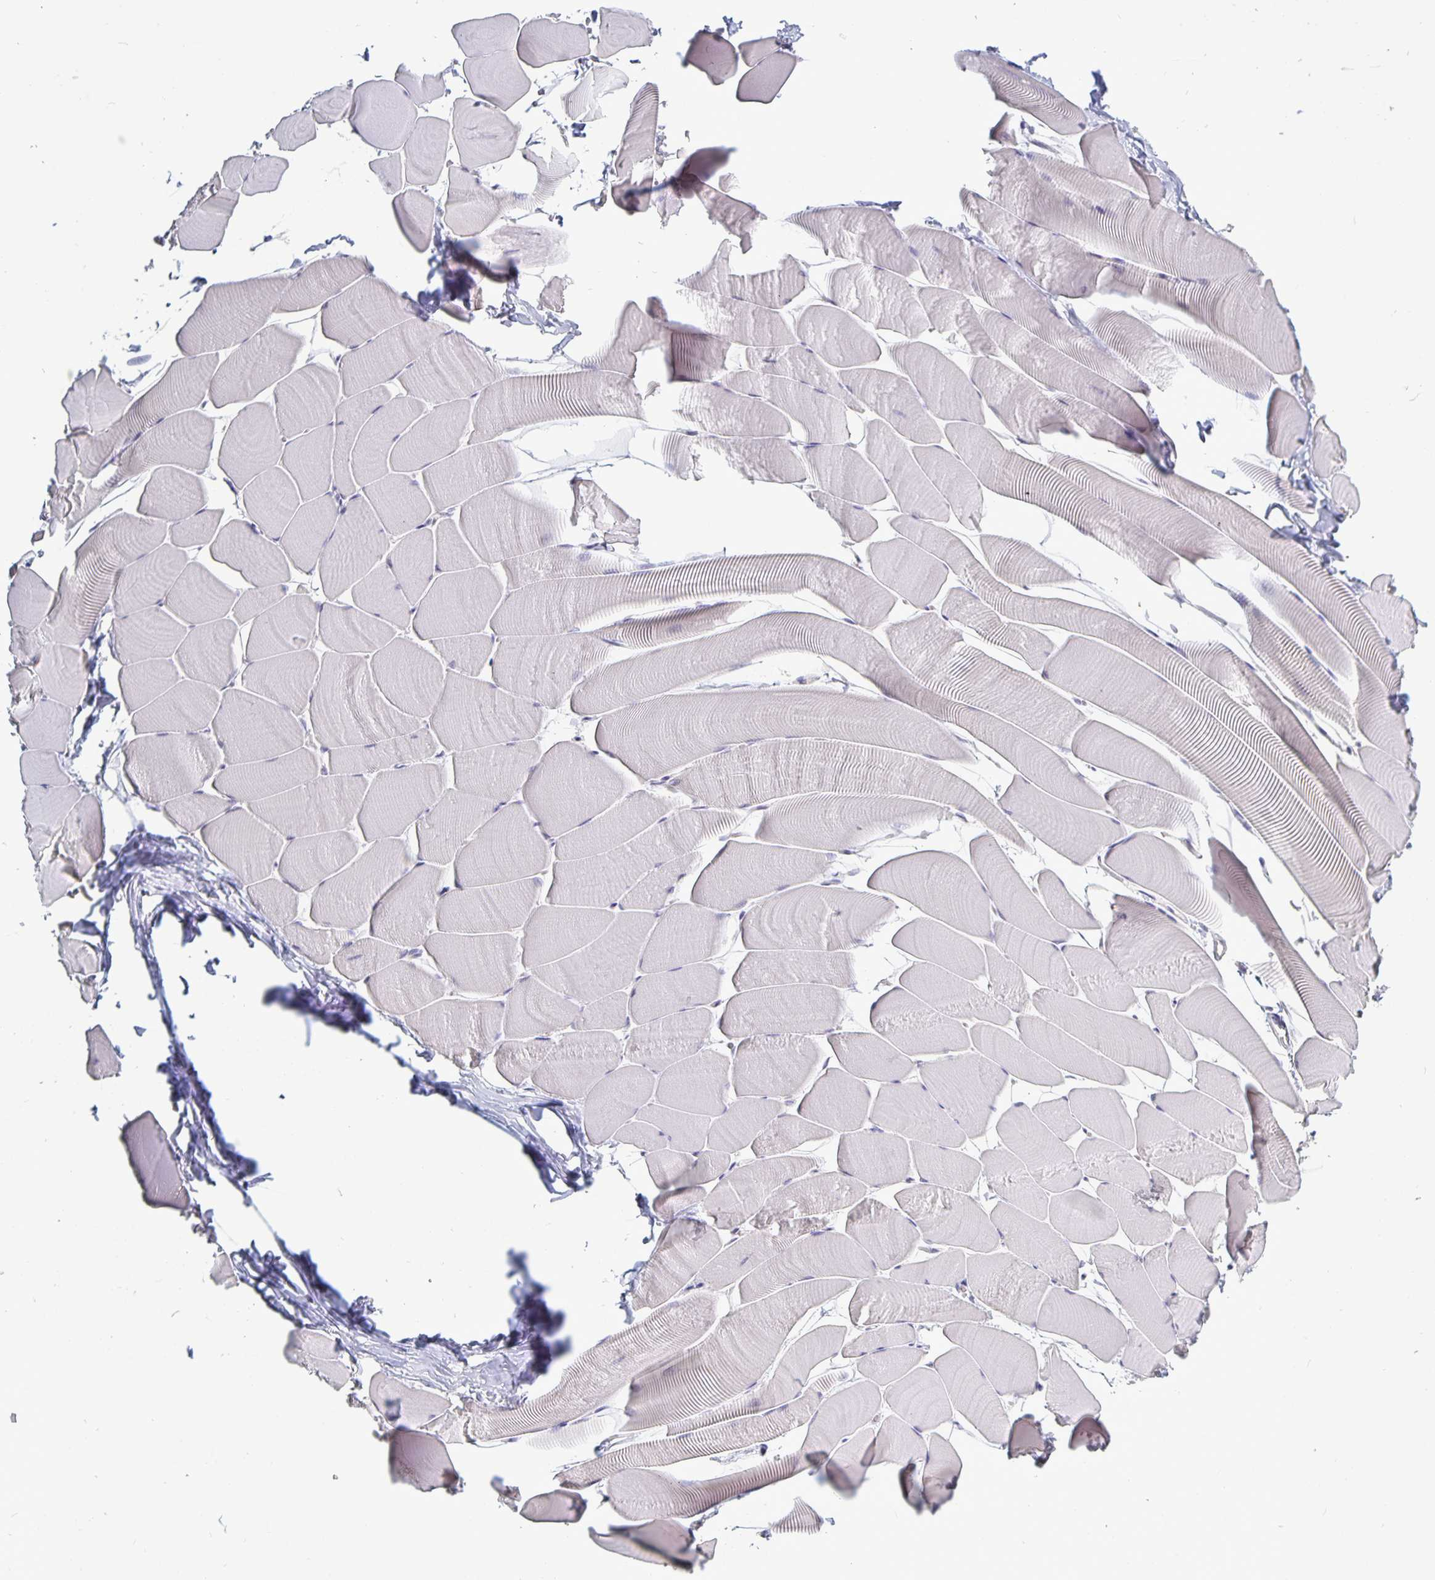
{"staining": {"intensity": "negative", "quantity": "none", "location": "none"}, "tissue": "skeletal muscle", "cell_type": "Myocytes", "image_type": "normal", "snomed": [{"axis": "morphology", "description": "Normal tissue, NOS"}, {"axis": "topography", "description": "Skeletal muscle"}], "caption": "Myocytes show no significant protein expression in unremarkable skeletal muscle. The staining is performed using DAB (3,3'-diaminobenzidine) brown chromogen with nuclei counter-stained in using hematoxylin.", "gene": "PLCB3", "patient": {"sex": "male", "age": 25}}